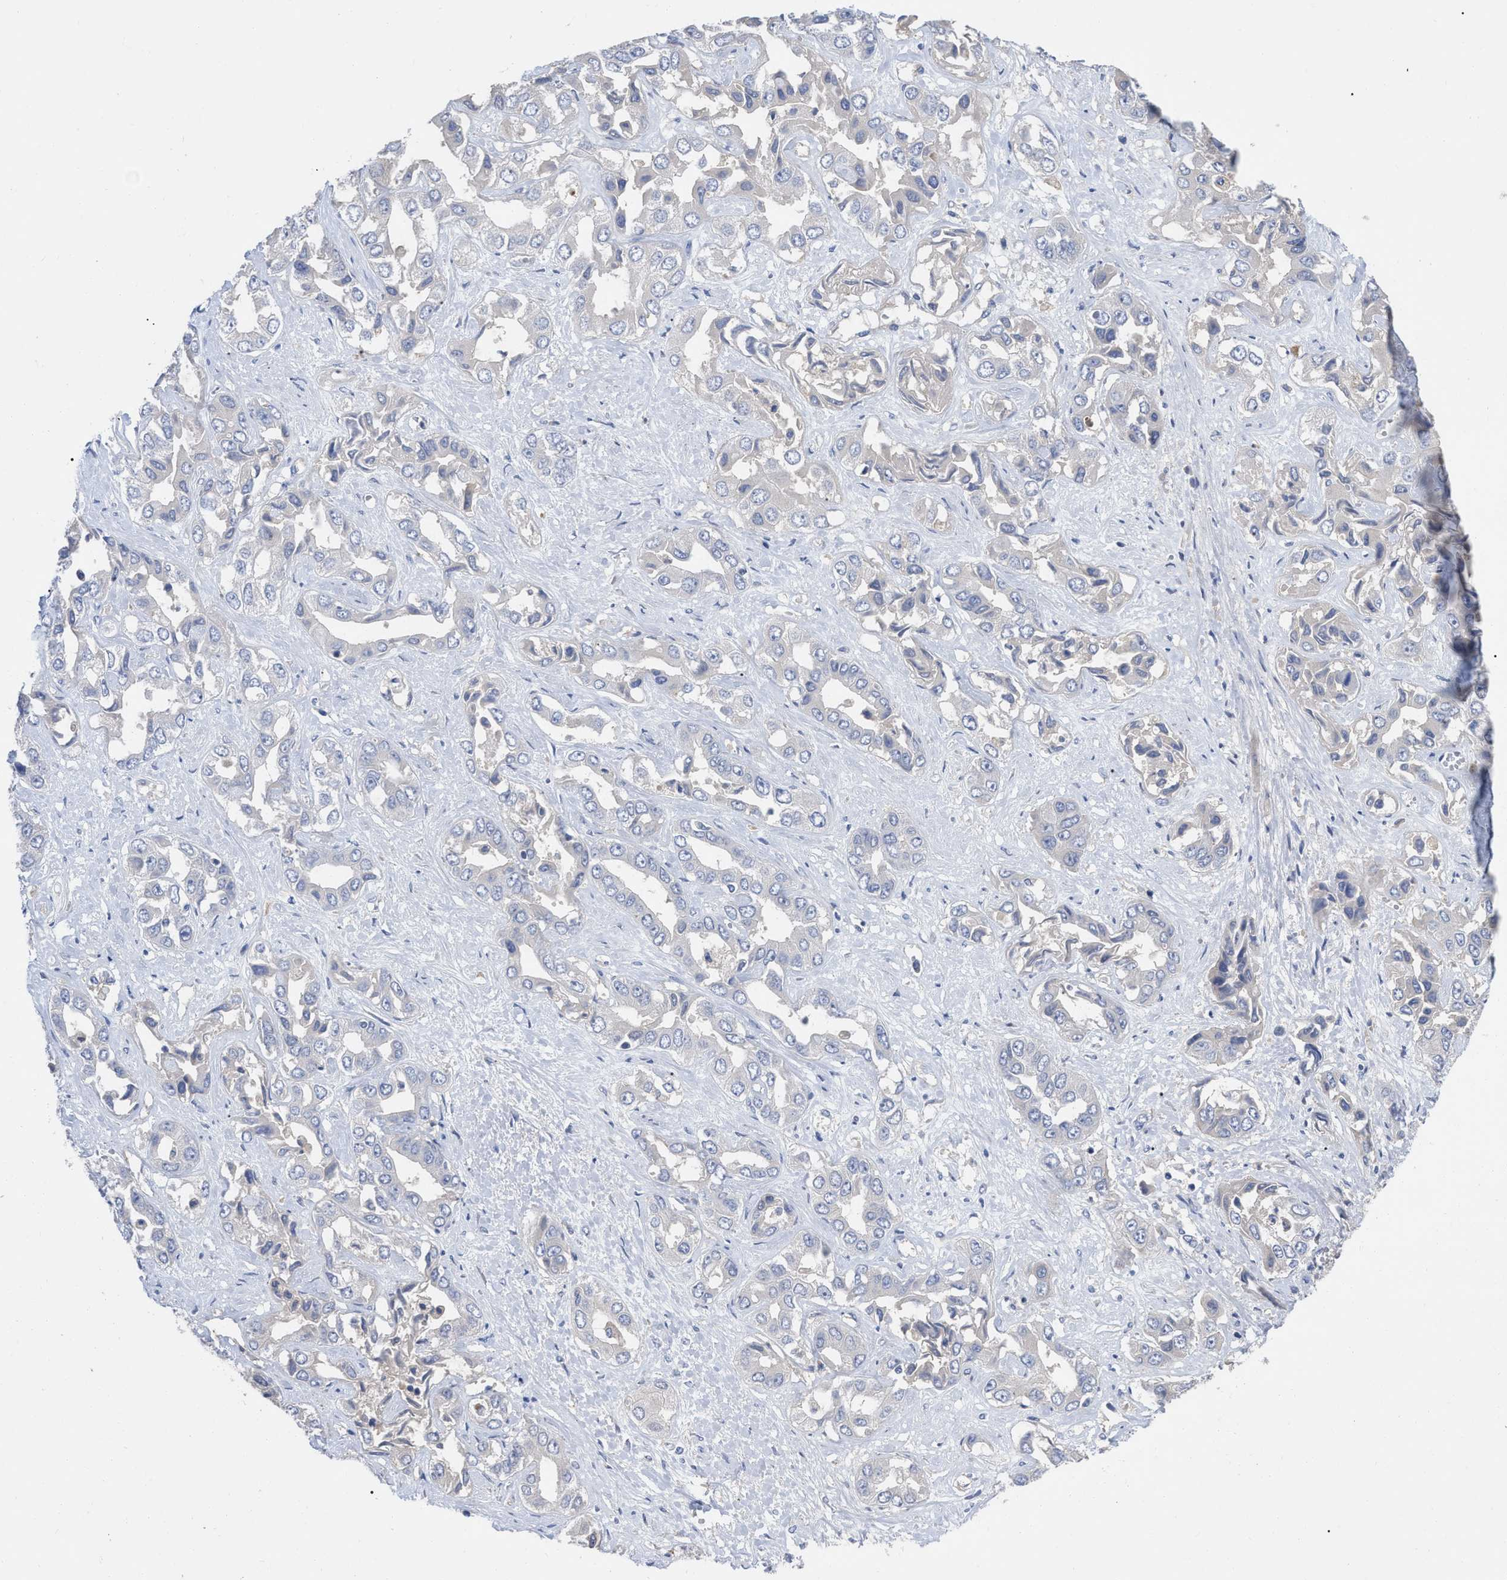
{"staining": {"intensity": "negative", "quantity": "none", "location": "none"}, "tissue": "liver cancer", "cell_type": "Tumor cells", "image_type": "cancer", "snomed": [{"axis": "morphology", "description": "Cholangiocarcinoma"}, {"axis": "topography", "description": "Liver"}], "caption": "Liver cholangiocarcinoma was stained to show a protein in brown. There is no significant staining in tumor cells.", "gene": "RAP1GDS1", "patient": {"sex": "female", "age": 52}}